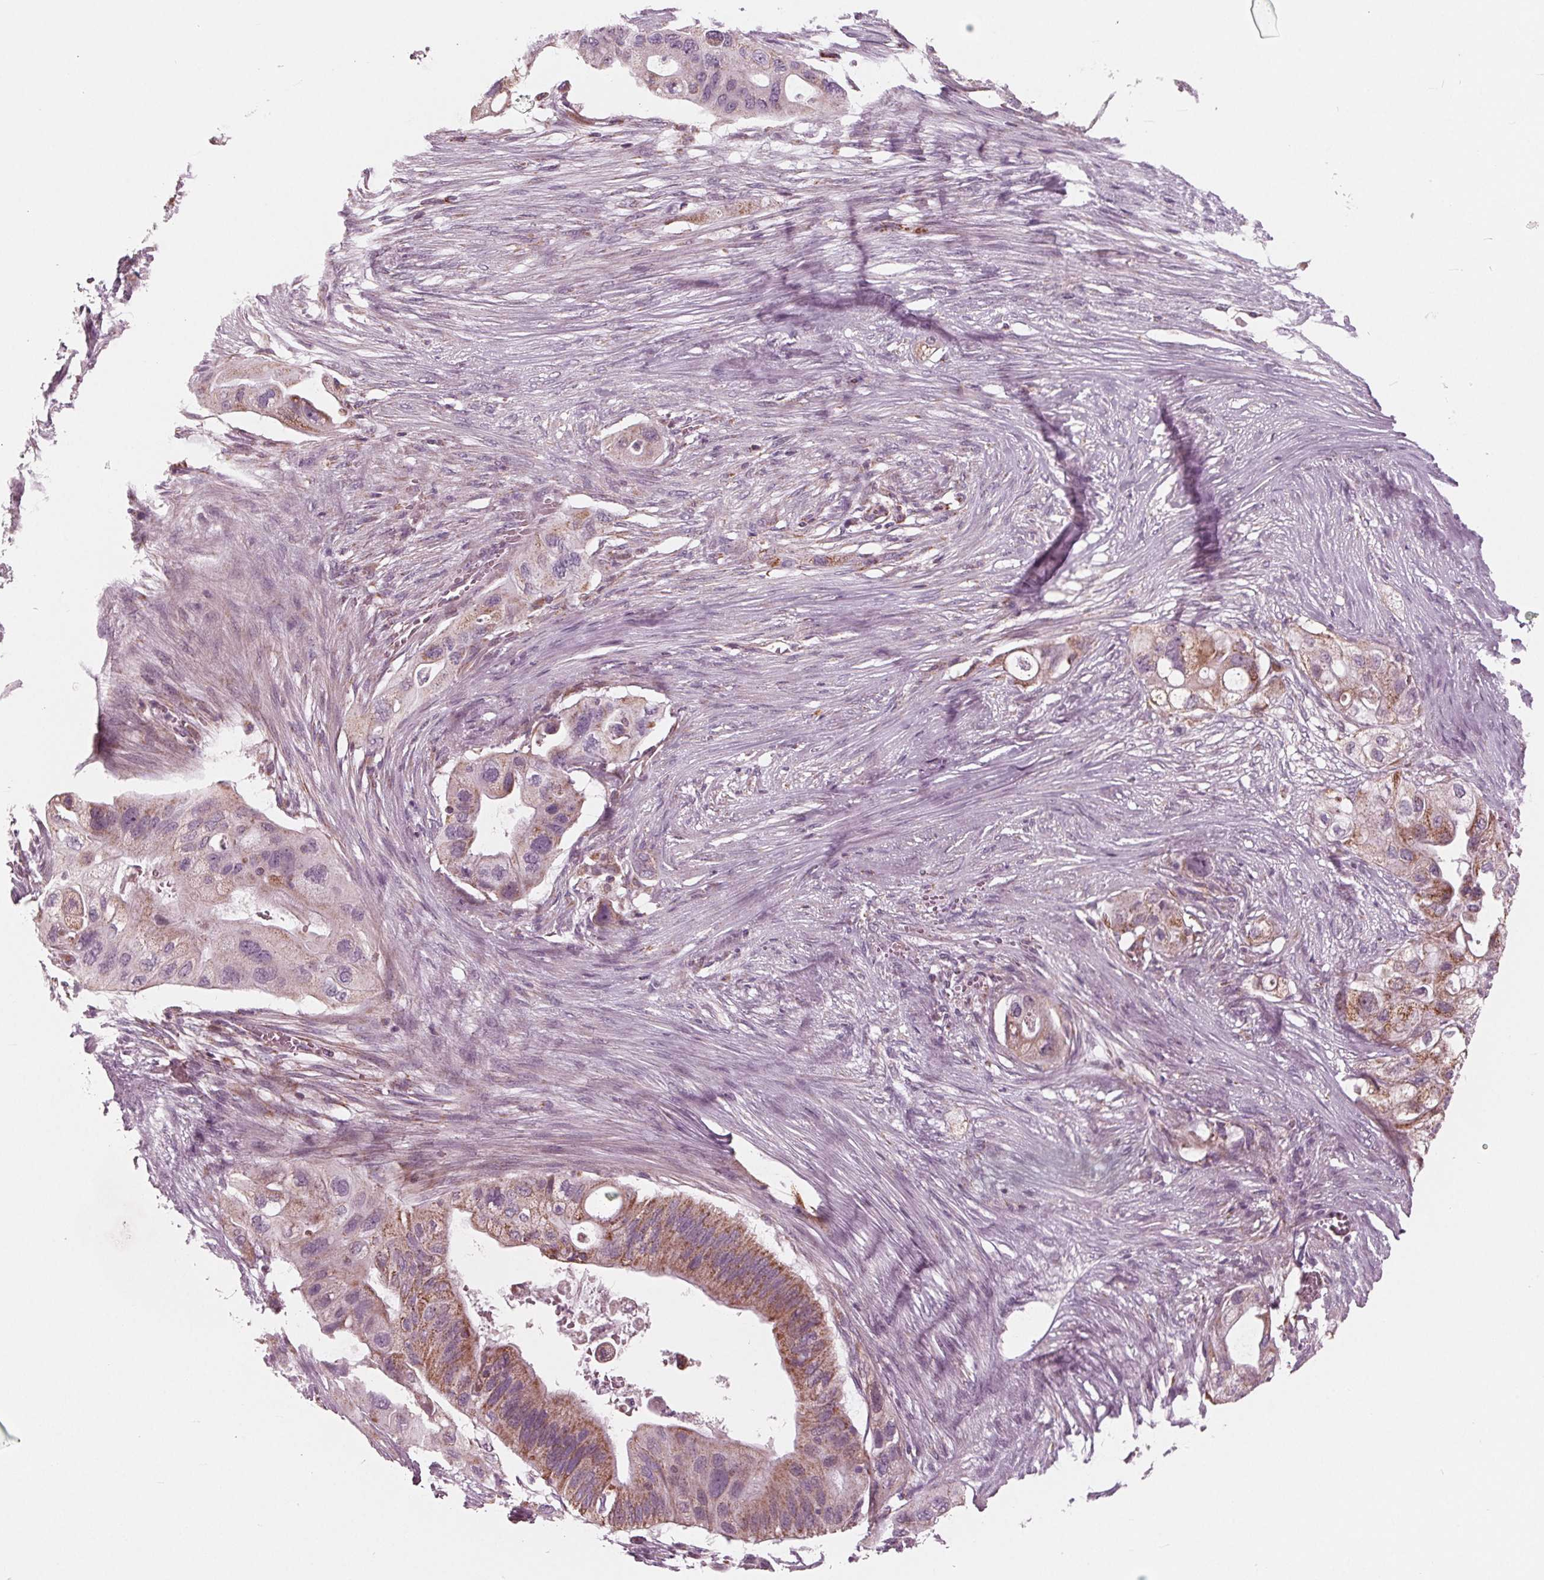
{"staining": {"intensity": "moderate", "quantity": "25%-75%", "location": "cytoplasmic/membranous"}, "tissue": "pancreatic cancer", "cell_type": "Tumor cells", "image_type": "cancer", "snomed": [{"axis": "morphology", "description": "Adenocarcinoma, NOS"}, {"axis": "topography", "description": "Pancreas"}], "caption": "A micrograph of human pancreatic cancer stained for a protein displays moderate cytoplasmic/membranous brown staining in tumor cells.", "gene": "DCAF4L2", "patient": {"sex": "female", "age": 72}}